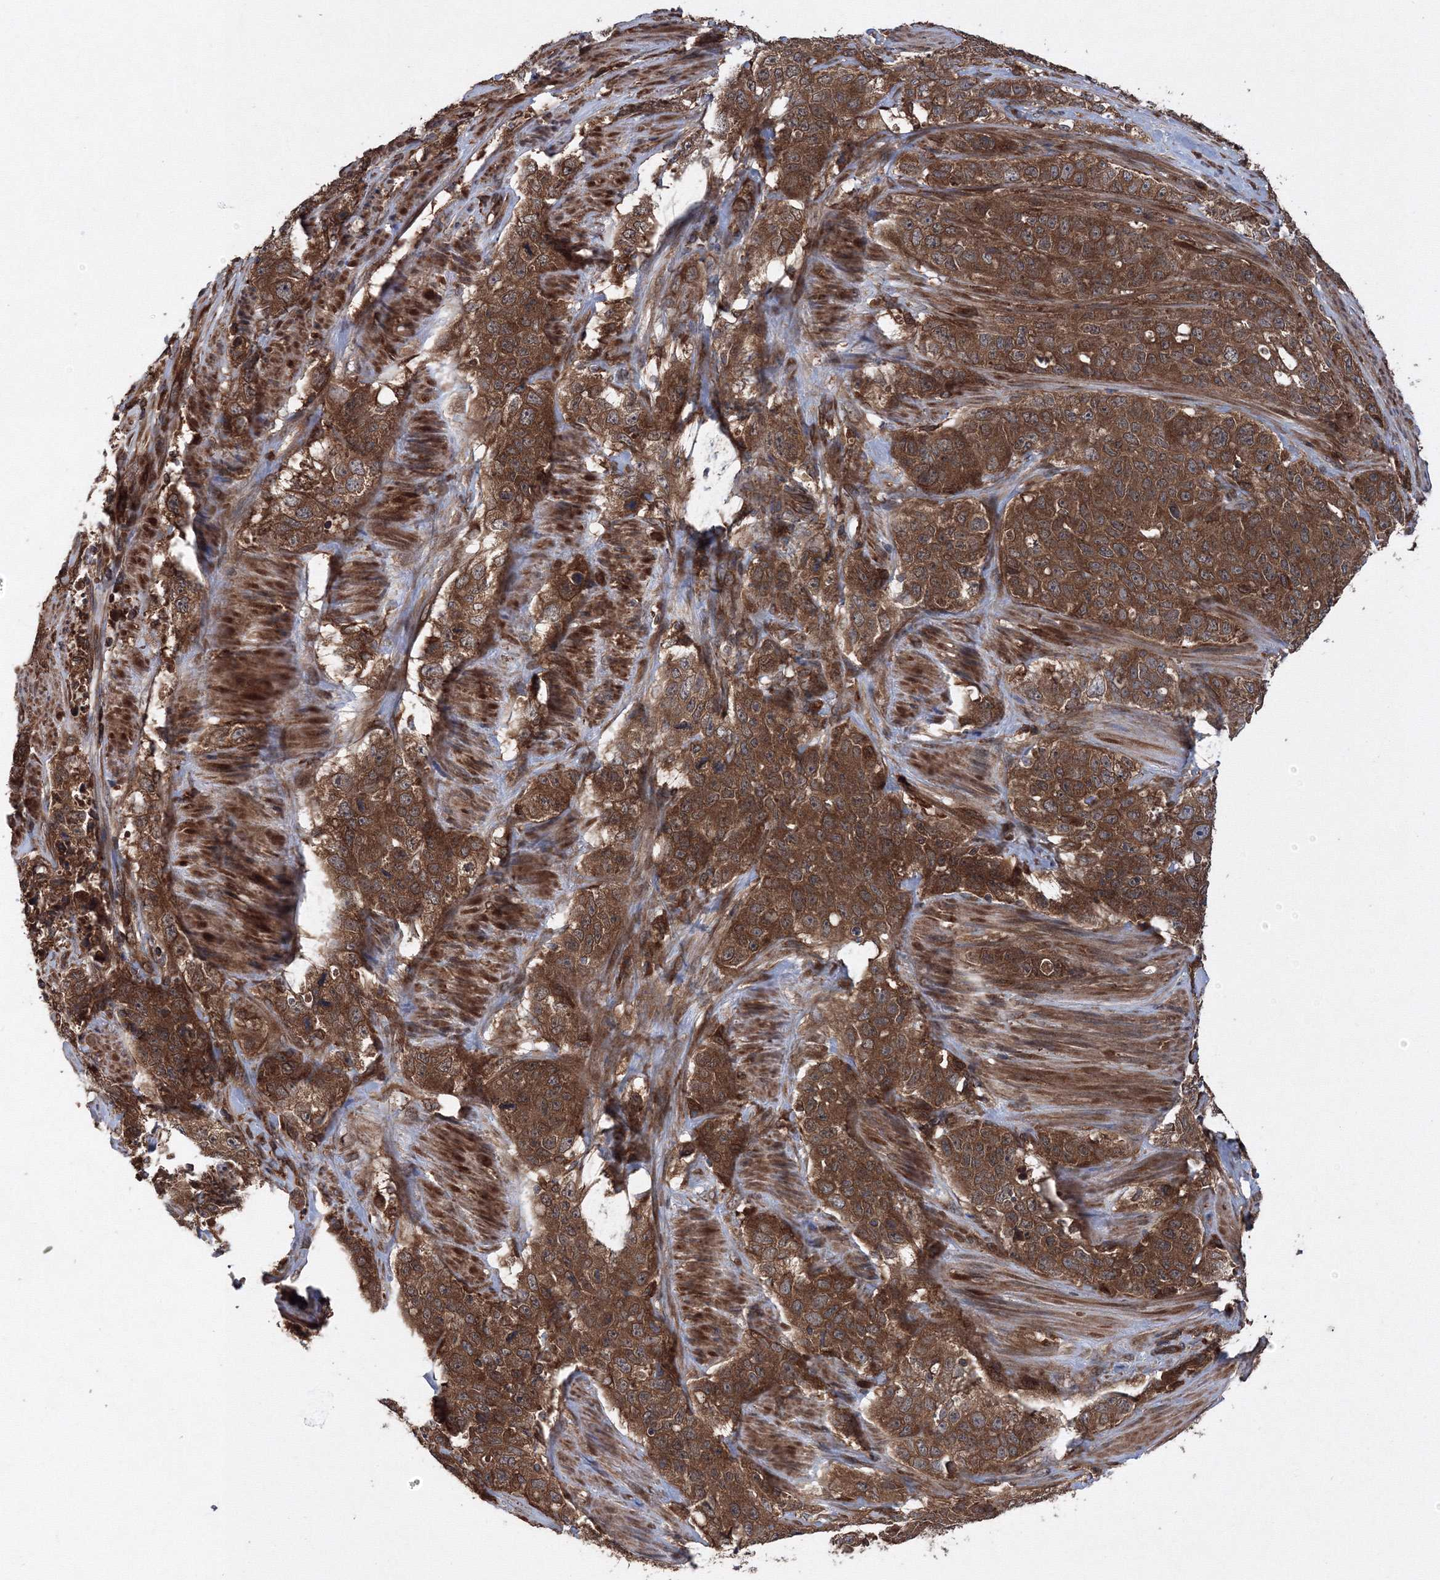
{"staining": {"intensity": "moderate", "quantity": ">75%", "location": "cytoplasmic/membranous"}, "tissue": "stomach cancer", "cell_type": "Tumor cells", "image_type": "cancer", "snomed": [{"axis": "morphology", "description": "Adenocarcinoma, NOS"}, {"axis": "topography", "description": "Stomach"}], "caption": "Immunohistochemical staining of human stomach cancer shows medium levels of moderate cytoplasmic/membranous expression in about >75% of tumor cells. The staining was performed using DAB, with brown indicating positive protein expression. Nuclei are stained blue with hematoxylin.", "gene": "ATG3", "patient": {"sex": "male", "age": 48}}